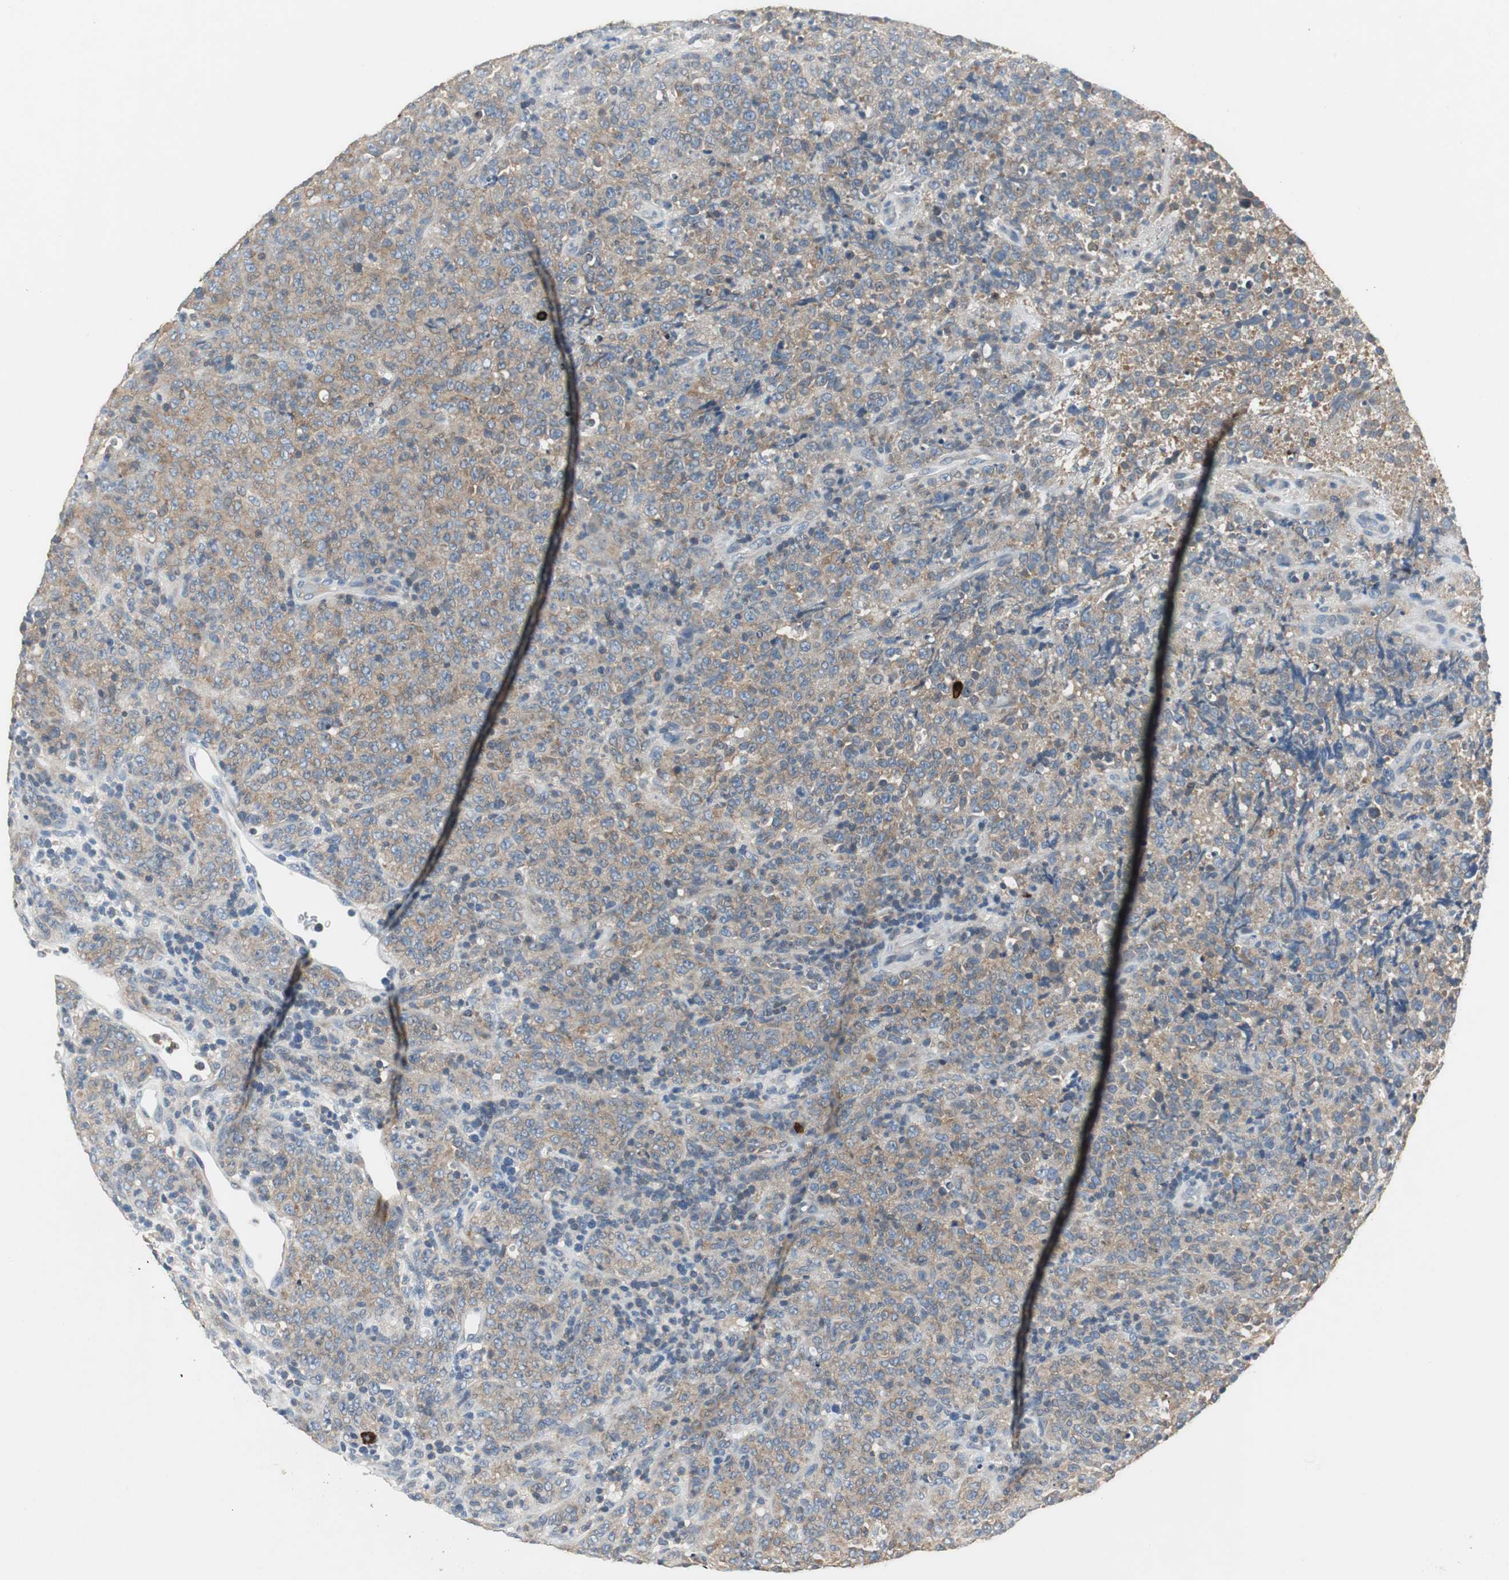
{"staining": {"intensity": "weak", "quantity": ">75%", "location": "cytoplasmic/membranous"}, "tissue": "lymphoma", "cell_type": "Tumor cells", "image_type": "cancer", "snomed": [{"axis": "morphology", "description": "Malignant lymphoma, non-Hodgkin's type, High grade"}, {"axis": "topography", "description": "Tonsil"}], "caption": "This photomicrograph exhibits immunohistochemistry staining of malignant lymphoma, non-Hodgkin's type (high-grade), with low weak cytoplasmic/membranous staining in about >75% of tumor cells.", "gene": "SLC19A2", "patient": {"sex": "female", "age": 36}}